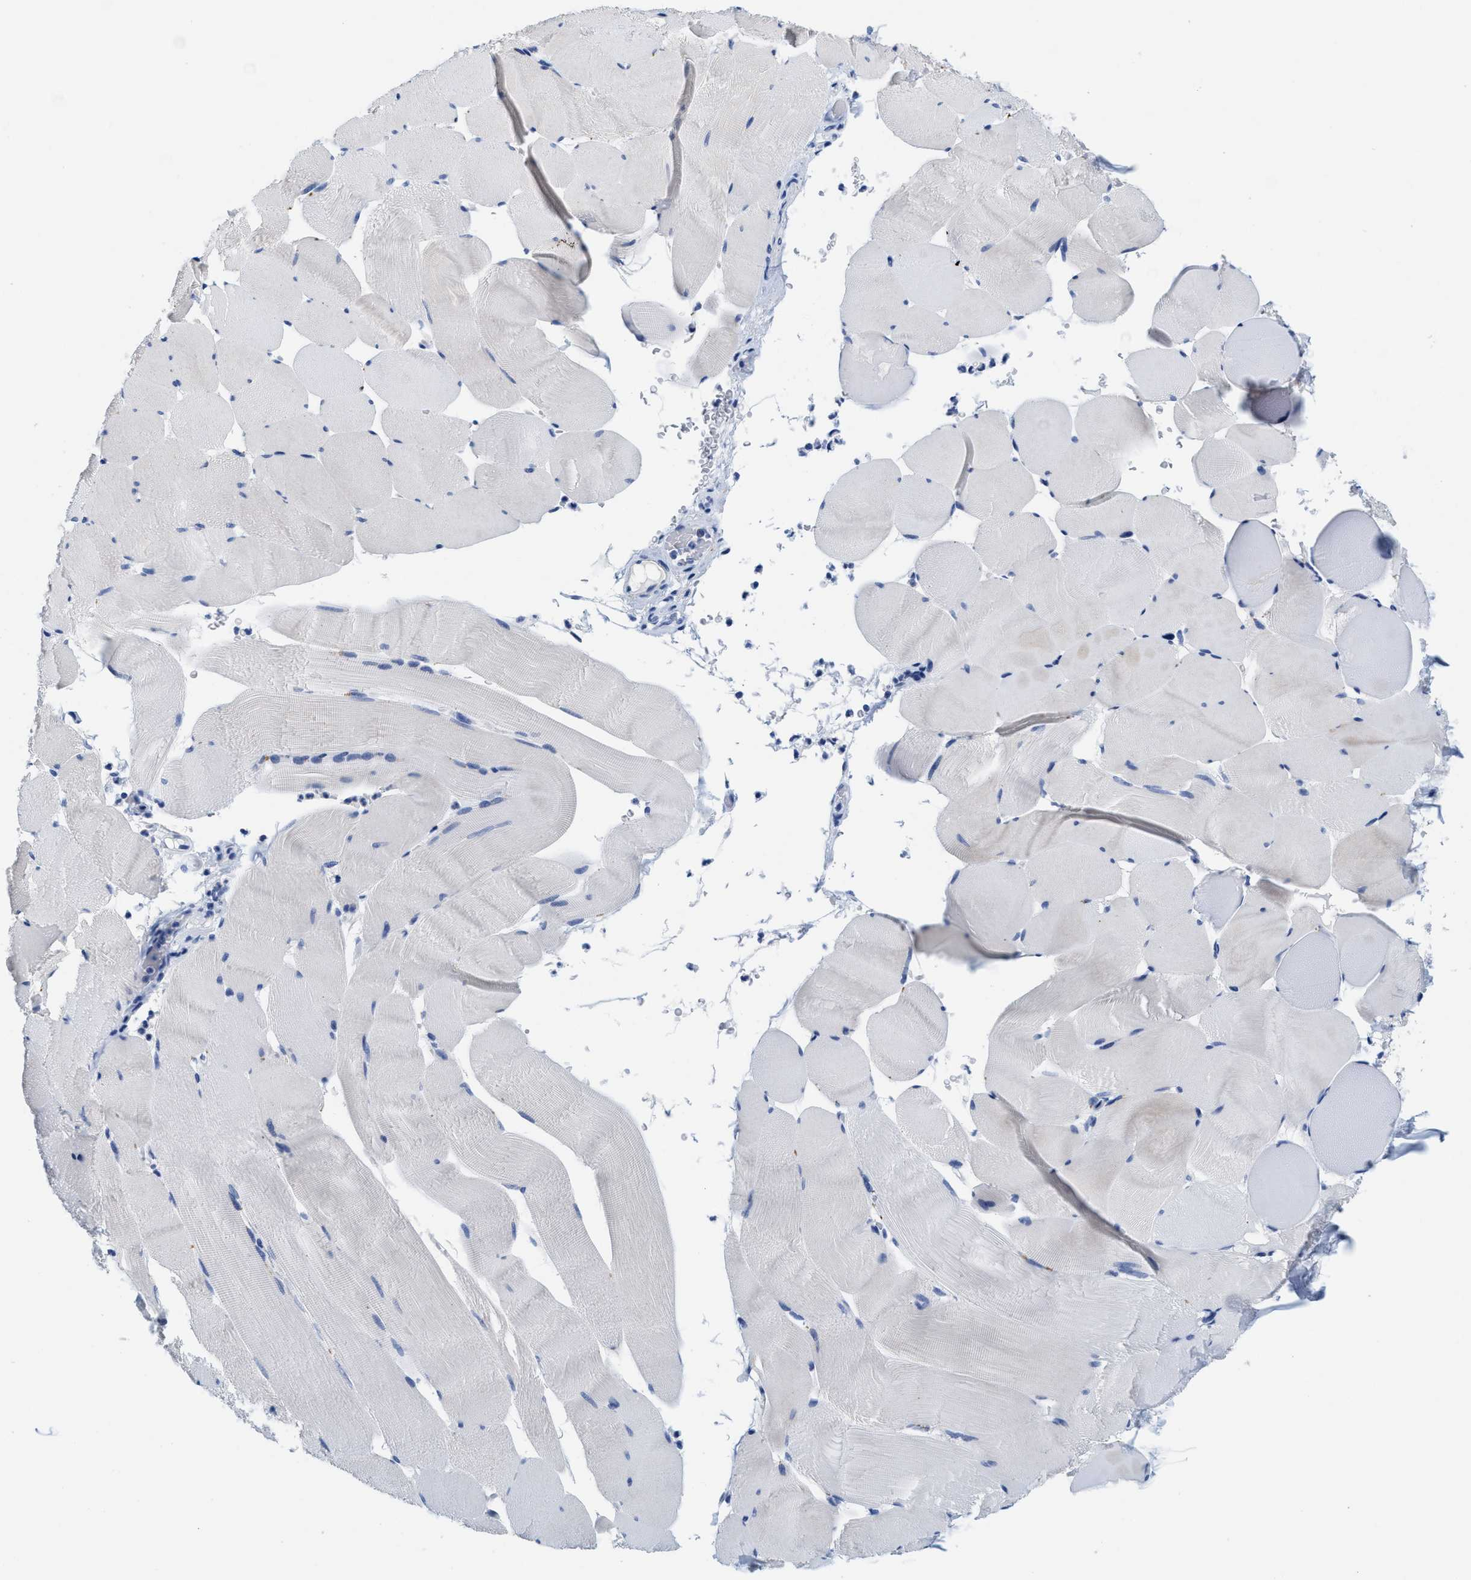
{"staining": {"intensity": "negative", "quantity": "none", "location": "none"}, "tissue": "skeletal muscle", "cell_type": "Myocytes", "image_type": "normal", "snomed": [{"axis": "morphology", "description": "Normal tissue, NOS"}, {"axis": "topography", "description": "Skeletal muscle"}], "caption": "DAB immunohistochemical staining of benign skeletal muscle displays no significant staining in myocytes. (DAB IHC visualized using brightfield microscopy, high magnification).", "gene": "TTC3", "patient": {"sex": "male", "age": 62}}